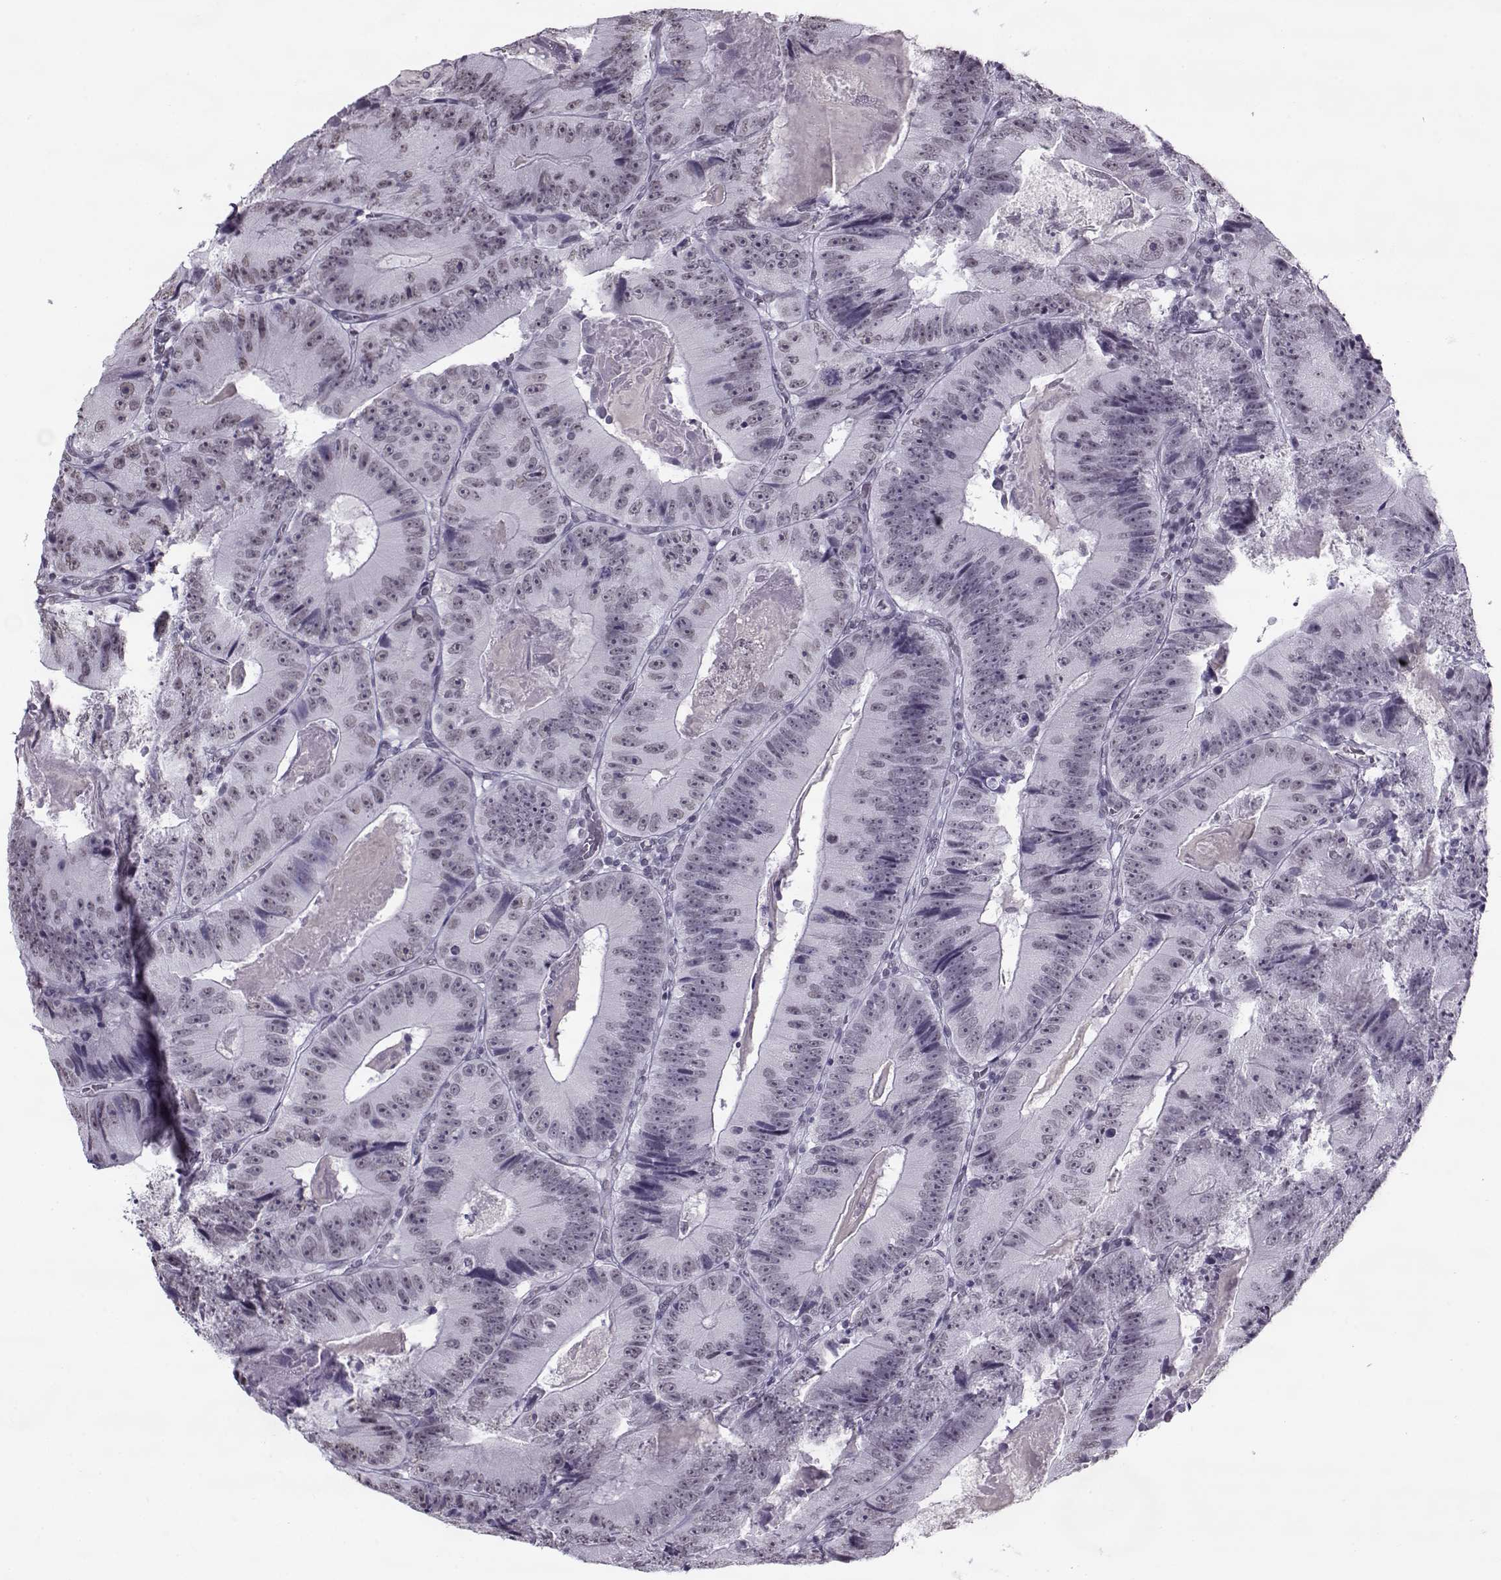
{"staining": {"intensity": "negative", "quantity": "none", "location": "none"}, "tissue": "colorectal cancer", "cell_type": "Tumor cells", "image_type": "cancer", "snomed": [{"axis": "morphology", "description": "Adenocarcinoma, NOS"}, {"axis": "topography", "description": "Colon"}], "caption": "High power microscopy photomicrograph of an immunohistochemistry (IHC) photomicrograph of colorectal cancer, revealing no significant staining in tumor cells.", "gene": "PRMT8", "patient": {"sex": "female", "age": 86}}